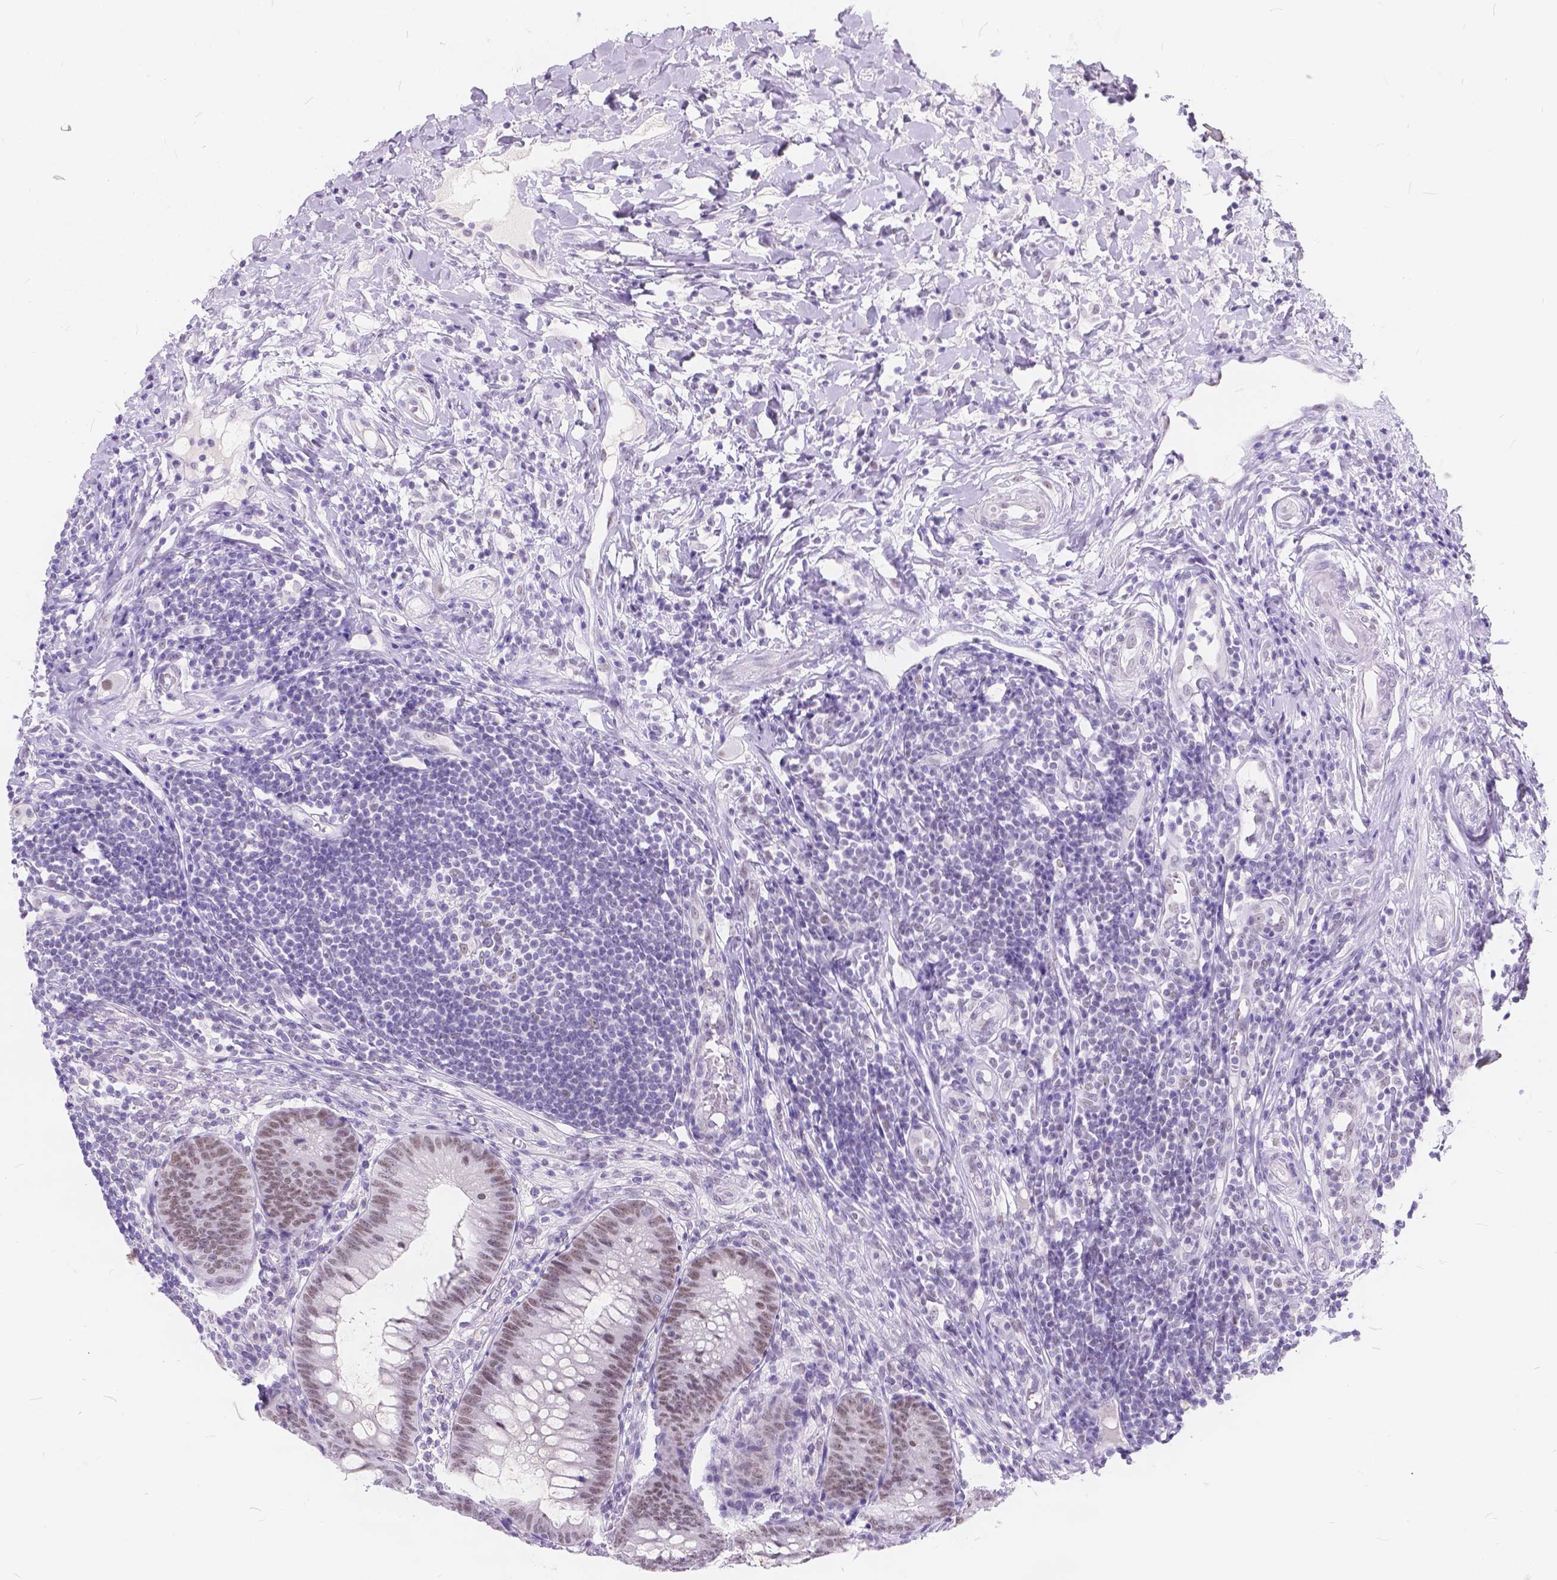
{"staining": {"intensity": "weak", "quantity": ">75%", "location": "nuclear"}, "tissue": "appendix", "cell_type": "Glandular cells", "image_type": "normal", "snomed": [{"axis": "morphology", "description": "Normal tissue, NOS"}, {"axis": "morphology", "description": "Inflammation, NOS"}, {"axis": "topography", "description": "Appendix"}], "caption": "Immunohistochemical staining of normal appendix exhibits low levels of weak nuclear expression in approximately >75% of glandular cells. (Stains: DAB (3,3'-diaminobenzidine) in brown, nuclei in blue, Microscopy: brightfield microscopy at high magnification).", "gene": "FAM53A", "patient": {"sex": "male", "age": 16}}